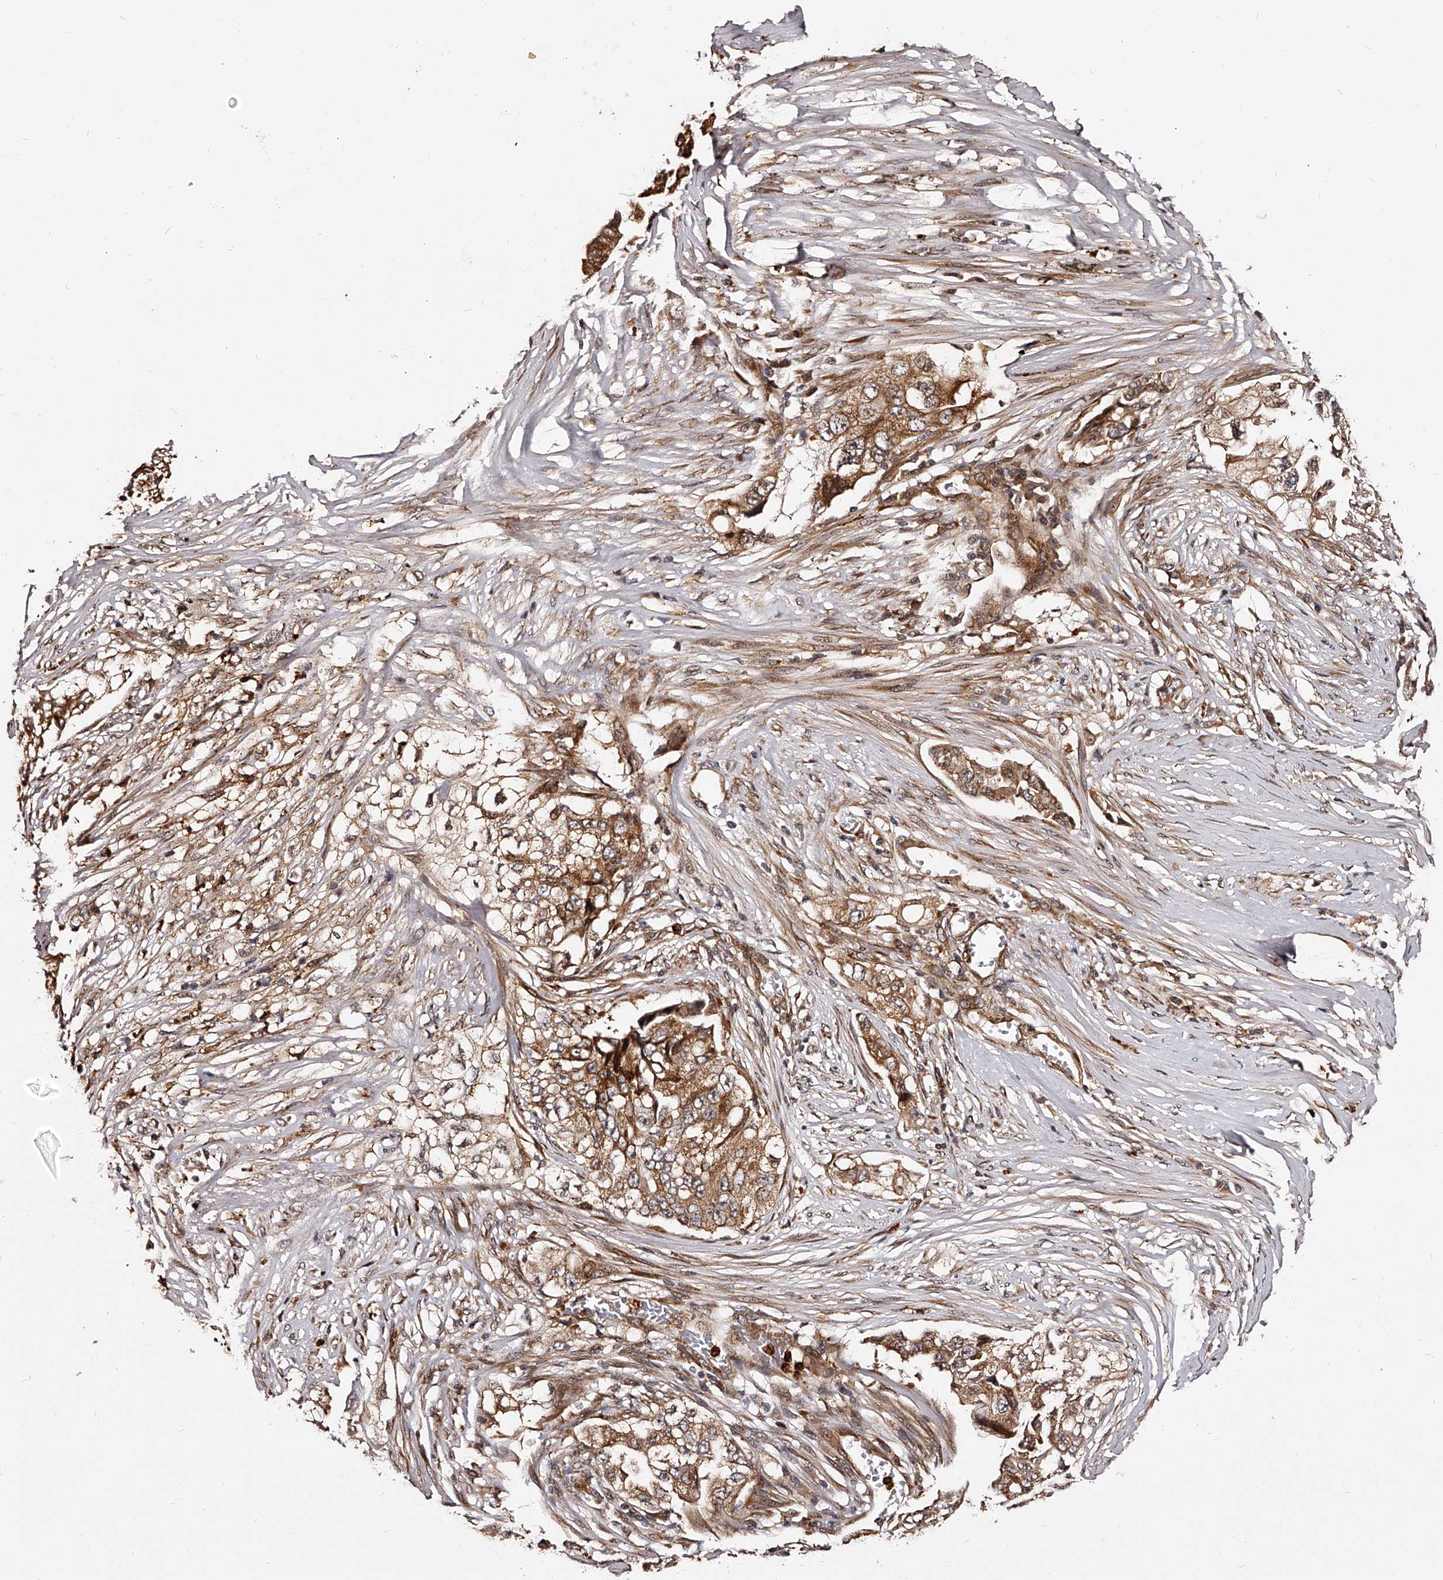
{"staining": {"intensity": "moderate", "quantity": ">75%", "location": "cytoplasmic/membranous"}, "tissue": "lung cancer", "cell_type": "Tumor cells", "image_type": "cancer", "snomed": [{"axis": "morphology", "description": "Adenocarcinoma, NOS"}, {"axis": "topography", "description": "Lung"}], "caption": "Protein staining by immunohistochemistry (IHC) shows moderate cytoplasmic/membranous staining in about >75% of tumor cells in lung adenocarcinoma.", "gene": "RSC1A1", "patient": {"sex": "female", "age": 51}}